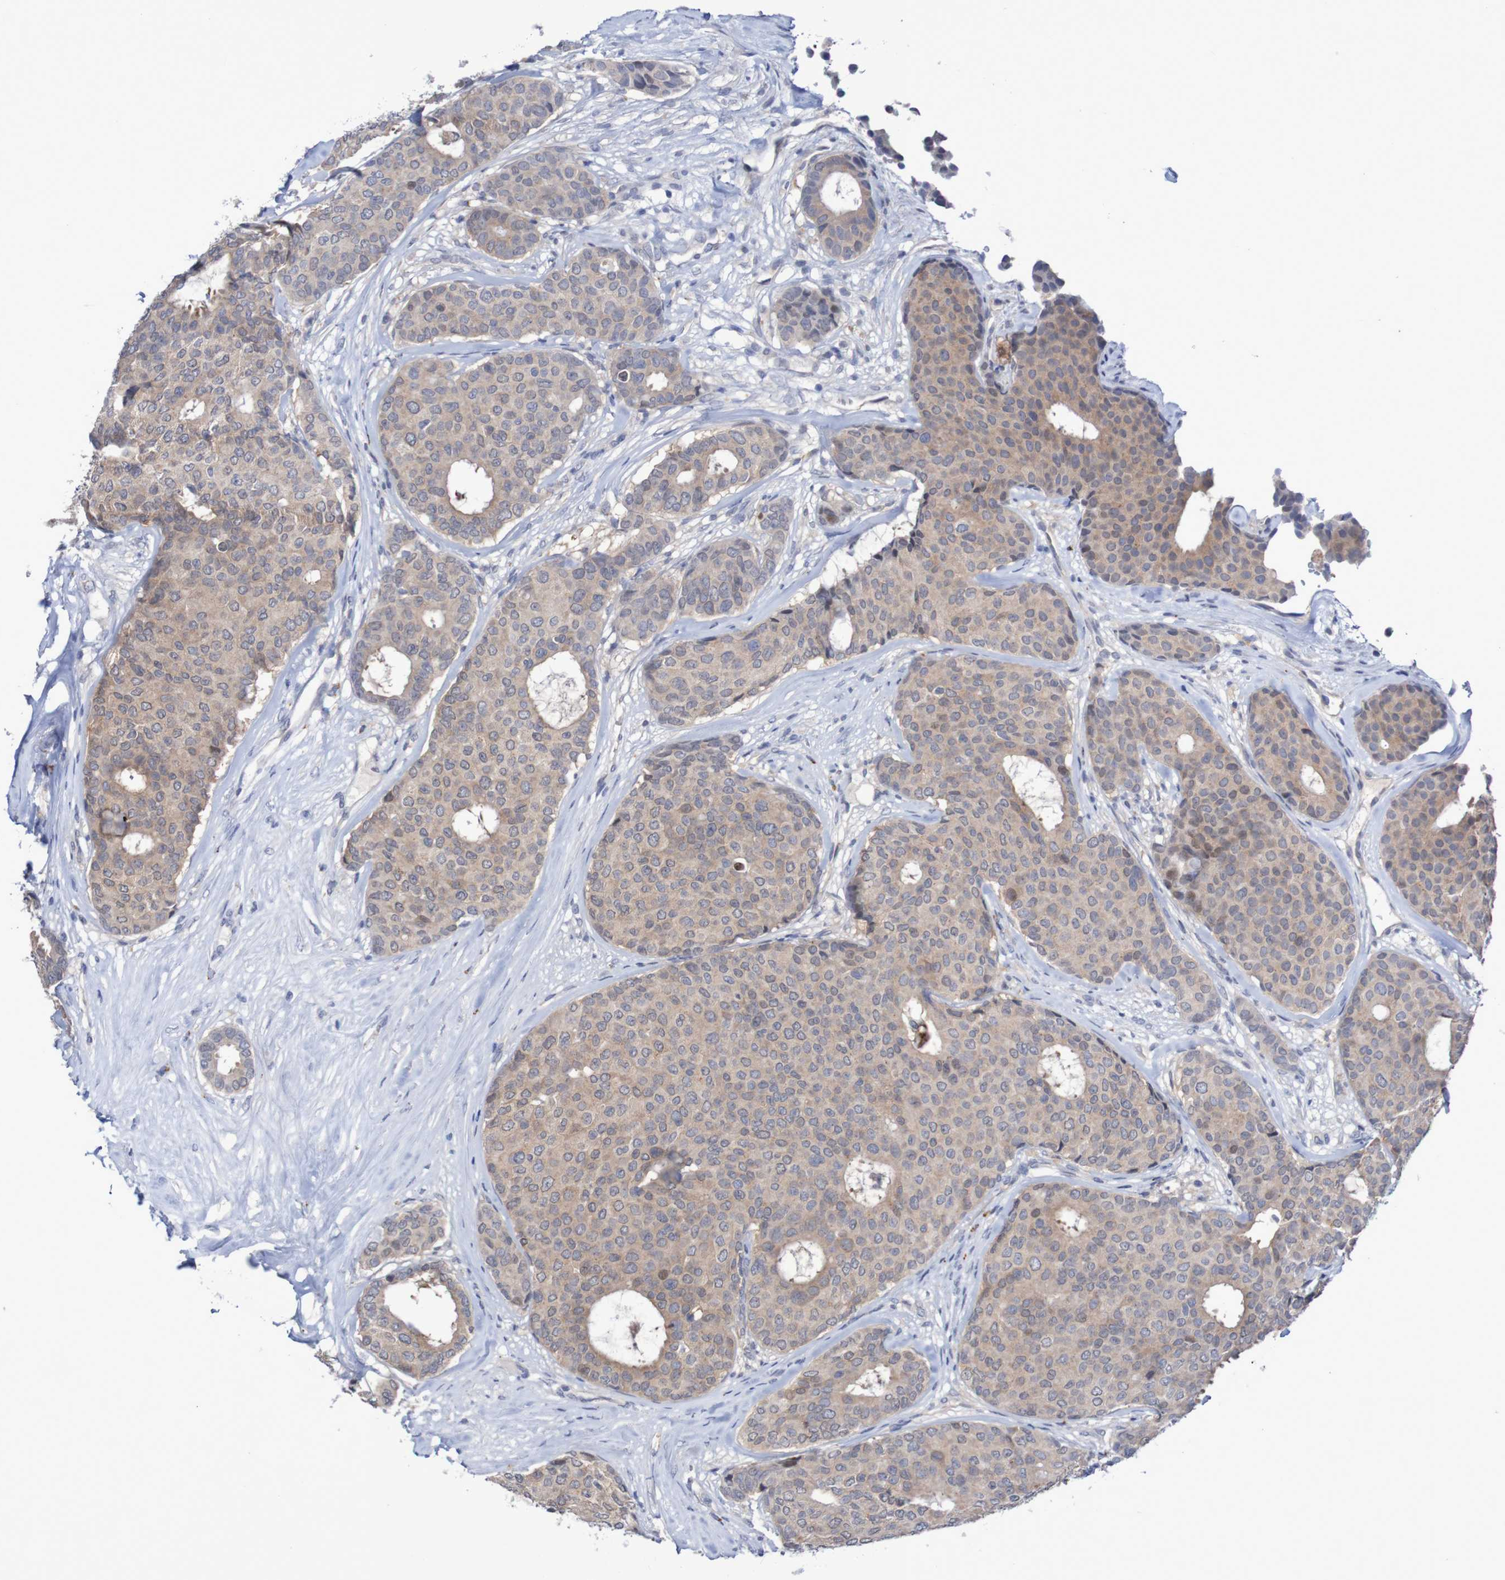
{"staining": {"intensity": "weak", "quantity": ">75%", "location": "cytoplasmic/membranous"}, "tissue": "breast cancer", "cell_type": "Tumor cells", "image_type": "cancer", "snomed": [{"axis": "morphology", "description": "Duct carcinoma"}, {"axis": "topography", "description": "Breast"}], "caption": "Protein expression by IHC reveals weak cytoplasmic/membranous staining in about >75% of tumor cells in intraductal carcinoma (breast).", "gene": "FBP2", "patient": {"sex": "female", "age": 75}}